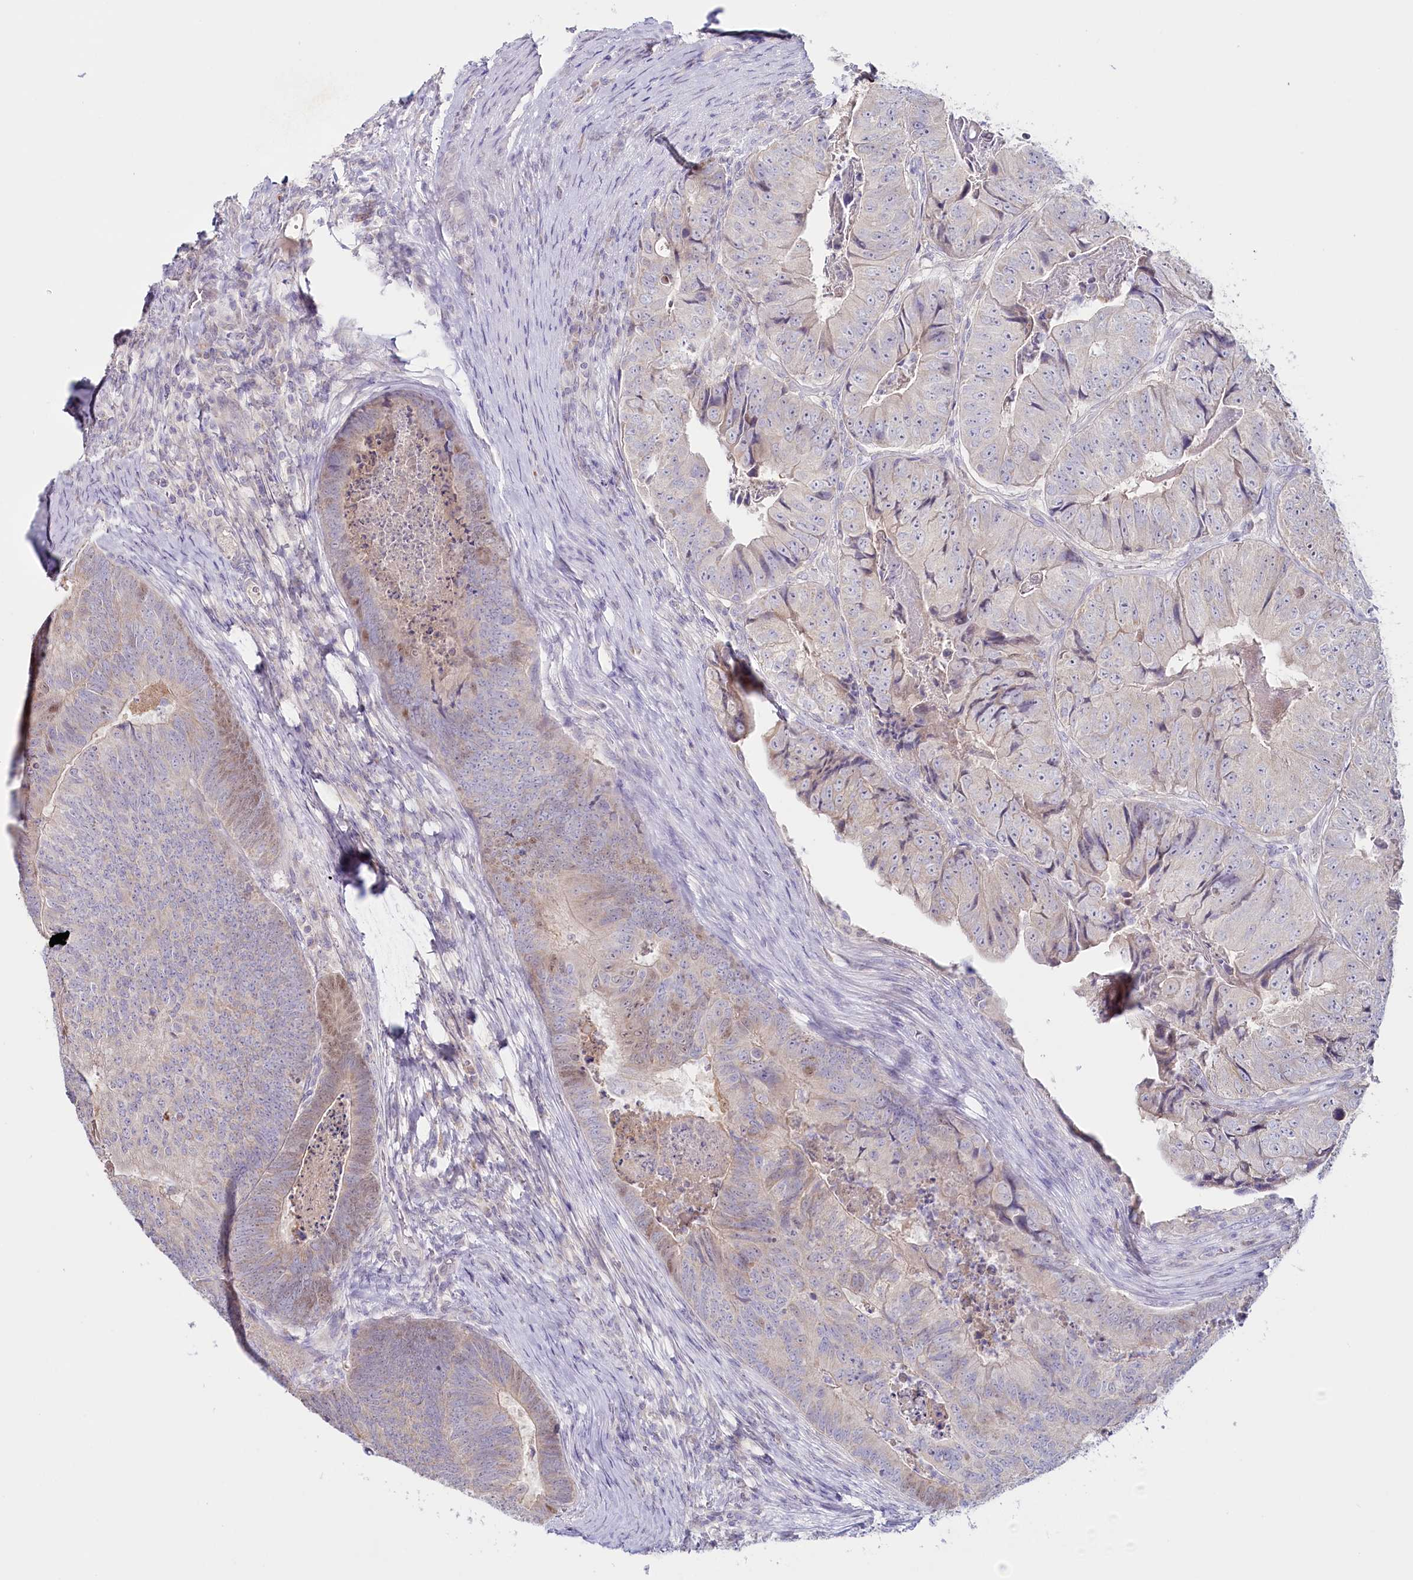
{"staining": {"intensity": "weak", "quantity": "<25%", "location": "cytoplasmic/membranous,nuclear"}, "tissue": "colorectal cancer", "cell_type": "Tumor cells", "image_type": "cancer", "snomed": [{"axis": "morphology", "description": "Adenocarcinoma, NOS"}, {"axis": "topography", "description": "Colon"}], "caption": "Immunohistochemistry histopathology image of neoplastic tissue: colorectal adenocarcinoma stained with DAB (3,3'-diaminobenzidine) displays no significant protein expression in tumor cells. (DAB IHC visualized using brightfield microscopy, high magnification).", "gene": "PSAPL1", "patient": {"sex": "female", "age": 67}}